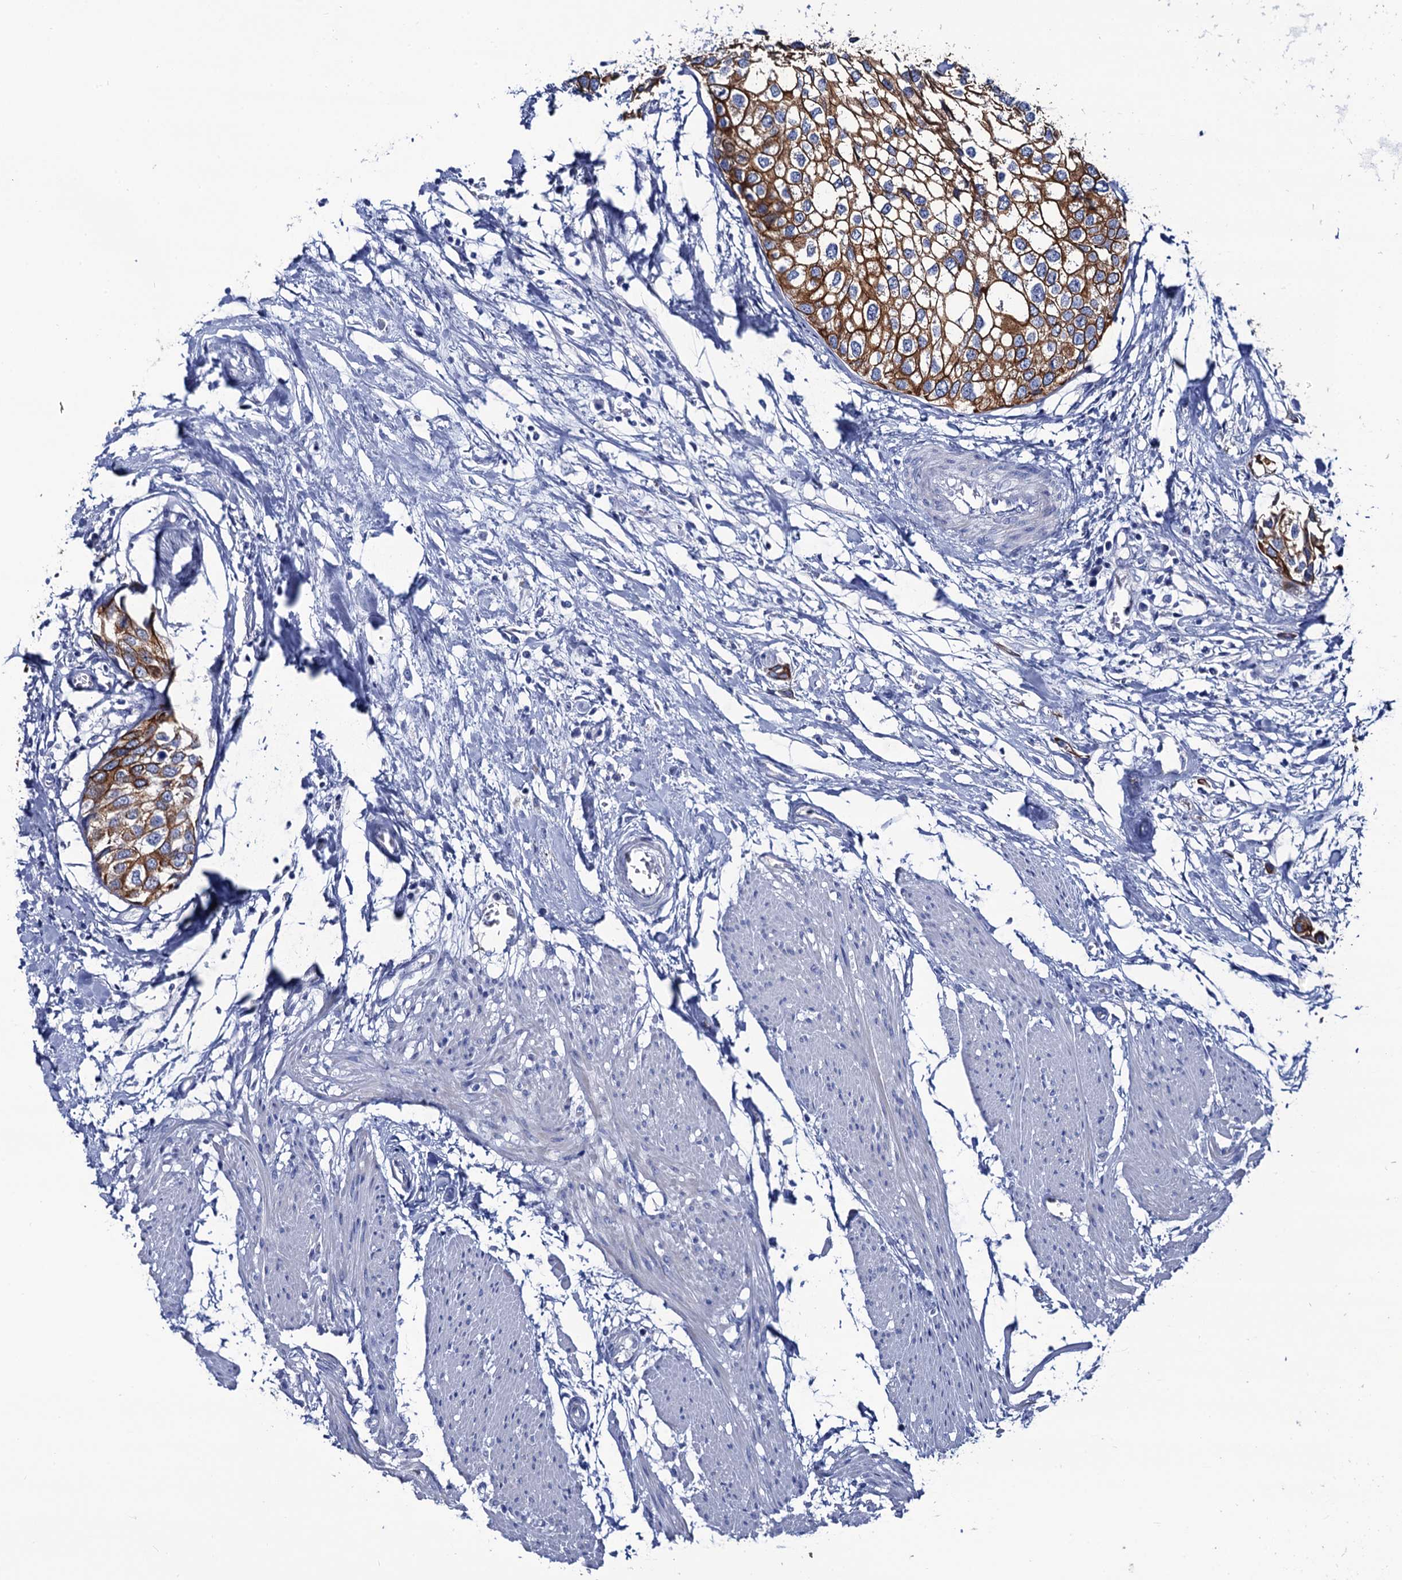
{"staining": {"intensity": "moderate", "quantity": ">75%", "location": "cytoplasmic/membranous"}, "tissue": "urothelial cancer", "cell_type": "Tumor cells", "image_type": "cancer", "snomed": [{"axis": "morphology", "description": "Urothelial carcinoma, High grade"}, {"axis": "topography", "description": "Urinary bladder"}], "caption": "The micrograph exhibits a brown stain indicating the presence of a protein in the cytoplasmic/membranous of tumor cells in urothelial carcinoma (high-grade). (DAB (3,3'-diaminobenzidine) IHC, brown staining for protein, blue staining for nuclei).", "gene": "RAB3IP", "patient": {"sex": "male", "age": 64}}